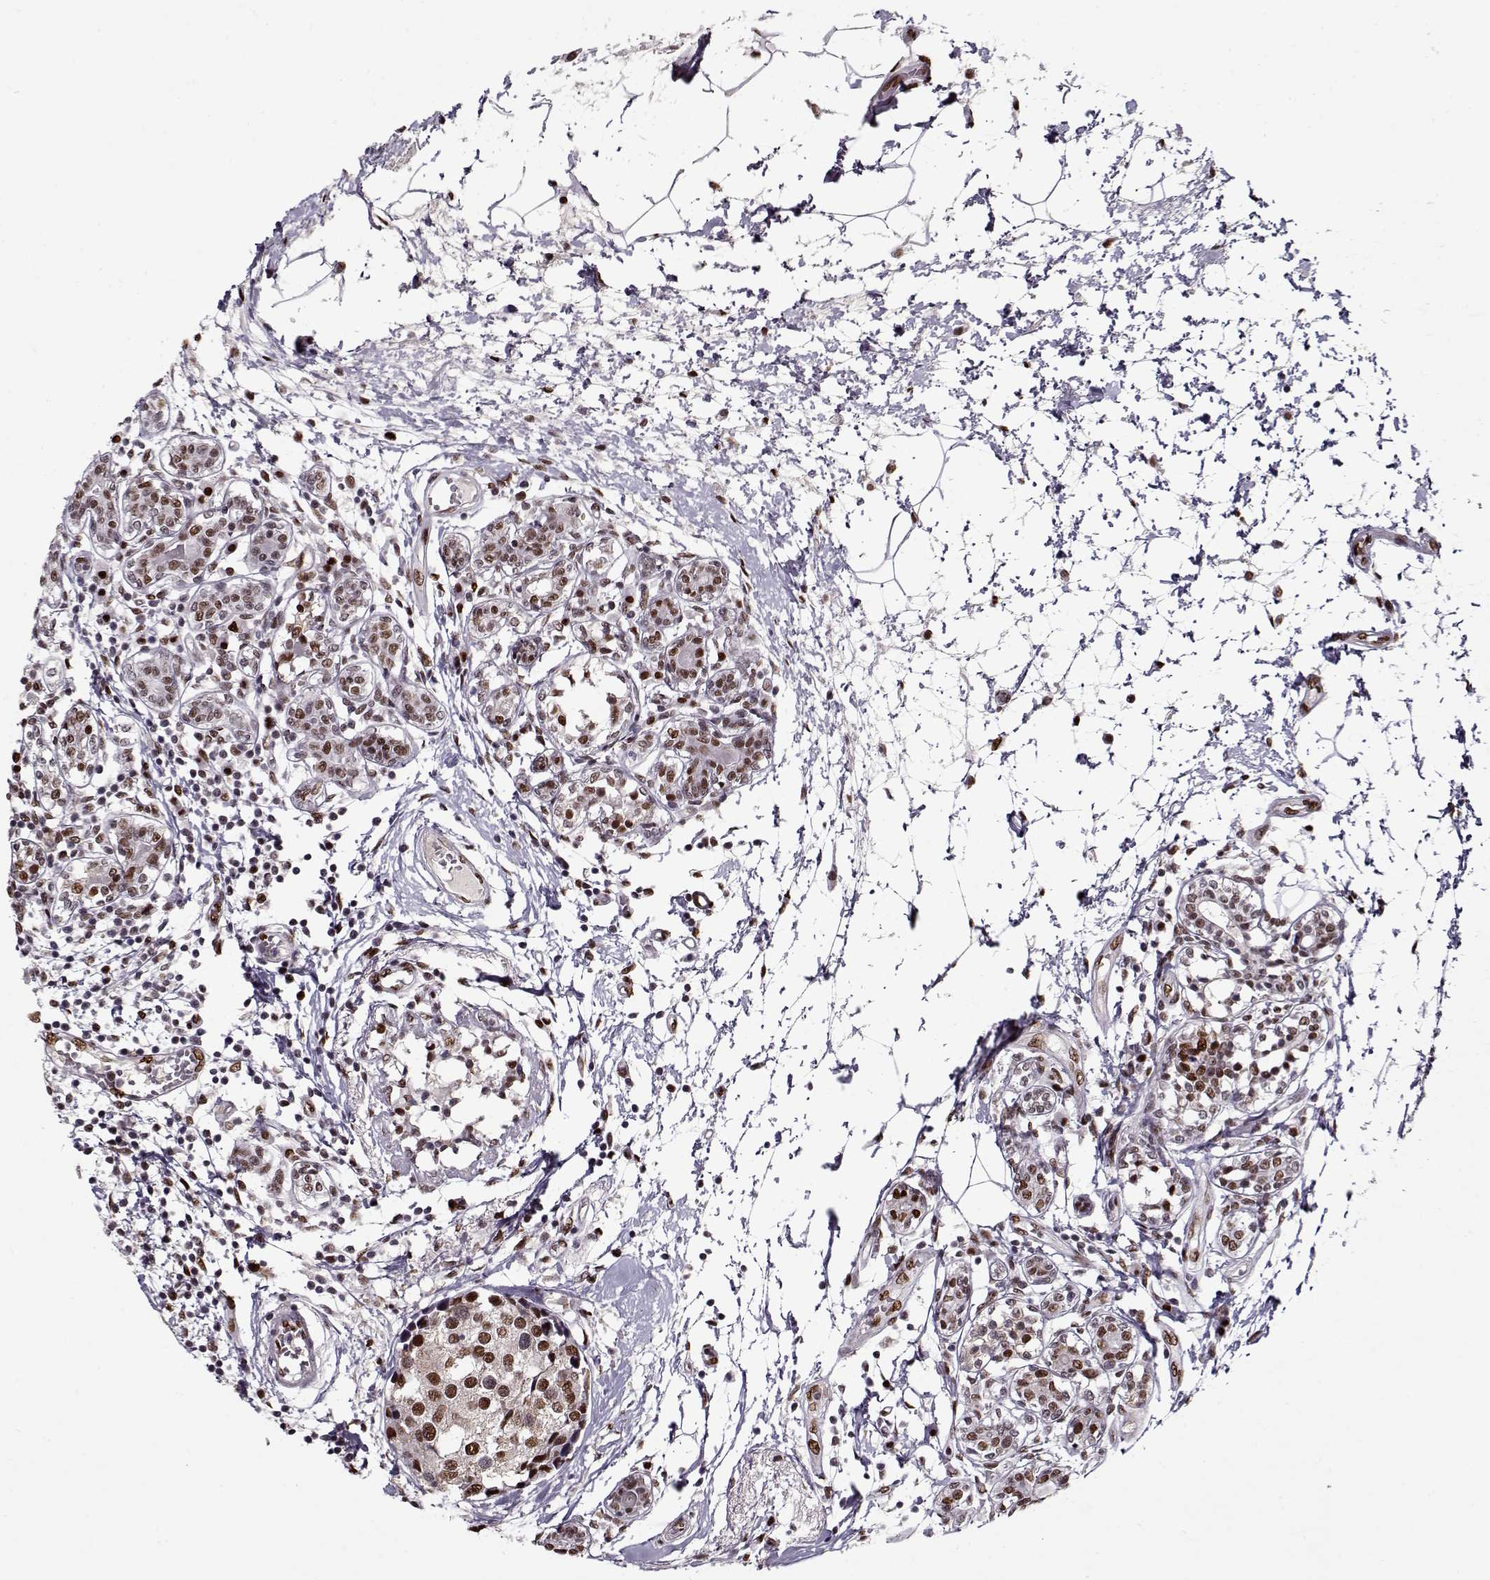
{"staining": {"intensity": "moderate", "quantity": ">75%", "location": "nuclear"}, "tissue": "breast cancer", "cell_type": "Tumor cells", "image_type": "cancer", "snomed": [{"axis": "morphology", "description": "Lobular carcinoma"}, {"axis": "topography", "description": "Breast"}], "caption": "Immunohistochemistry image of neoplastic tissue: human breast cancer (lobular carcinoma) stained using IHC reveals medium levels of moderate protein expression localized specifically in the nuclear of tumor cells, appearing as a nuclear brown color.", "gene": "PRMT8", "patient": {"sex": "female", "age": 59}}